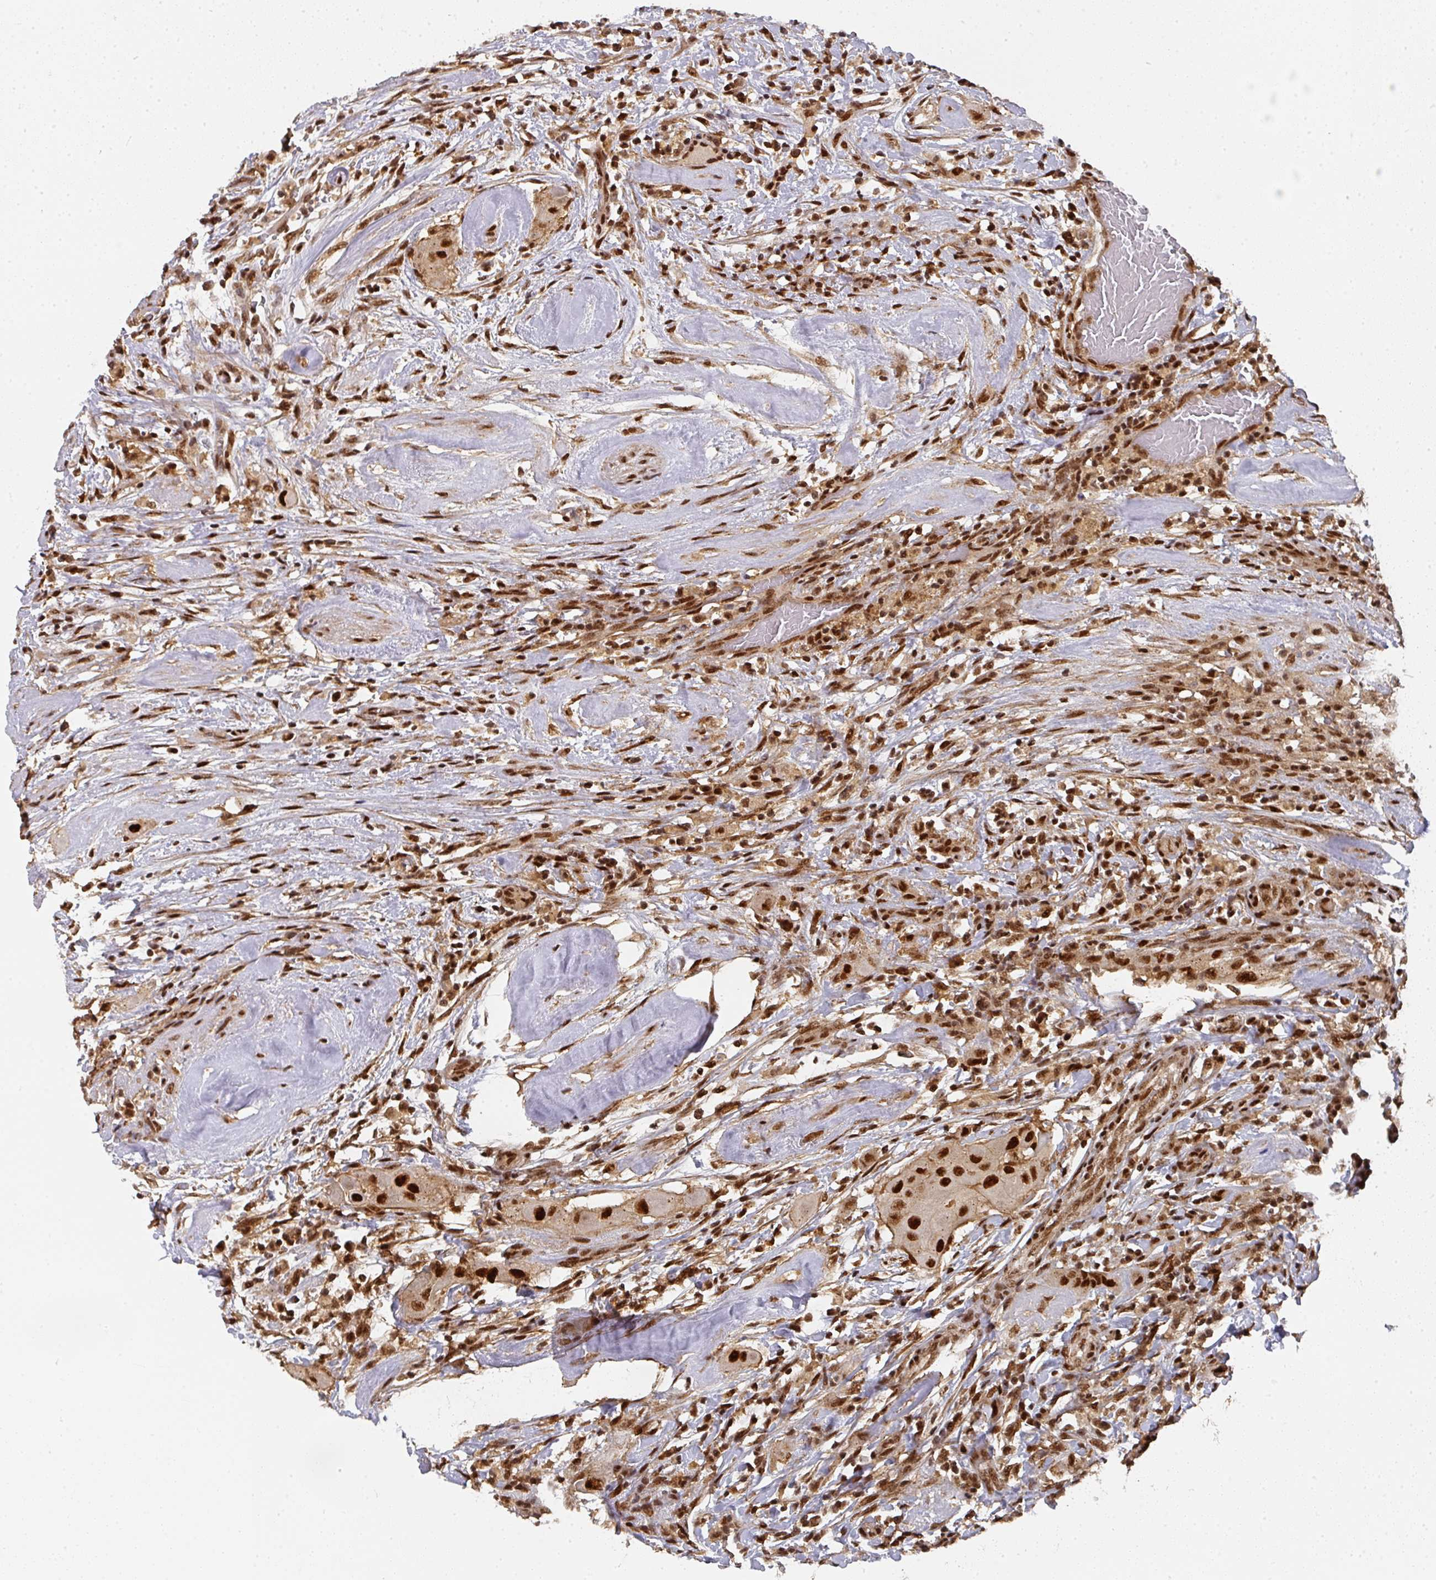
{"staining": {"intensity": "strong", "quantity": ">75%", "location": "nuclear"}, "tissue": "thyroid cancer", "cell_type": "Tumor cells", "image_type": "cancer", "snomed": [{"axis": "morphology", "description": "Papillary adenocarcinoma, NOS"}, {"axis": "topography", "description": "Thyroid gland"}], "caption": "Human papillary adenocarcinoma (thyroid) stained with a brown dye reveals strong nuclear positive expression in about >75% of tumor cells.", "gene": "DIDO1", "patient": {"sex": "female", "age": 59}}